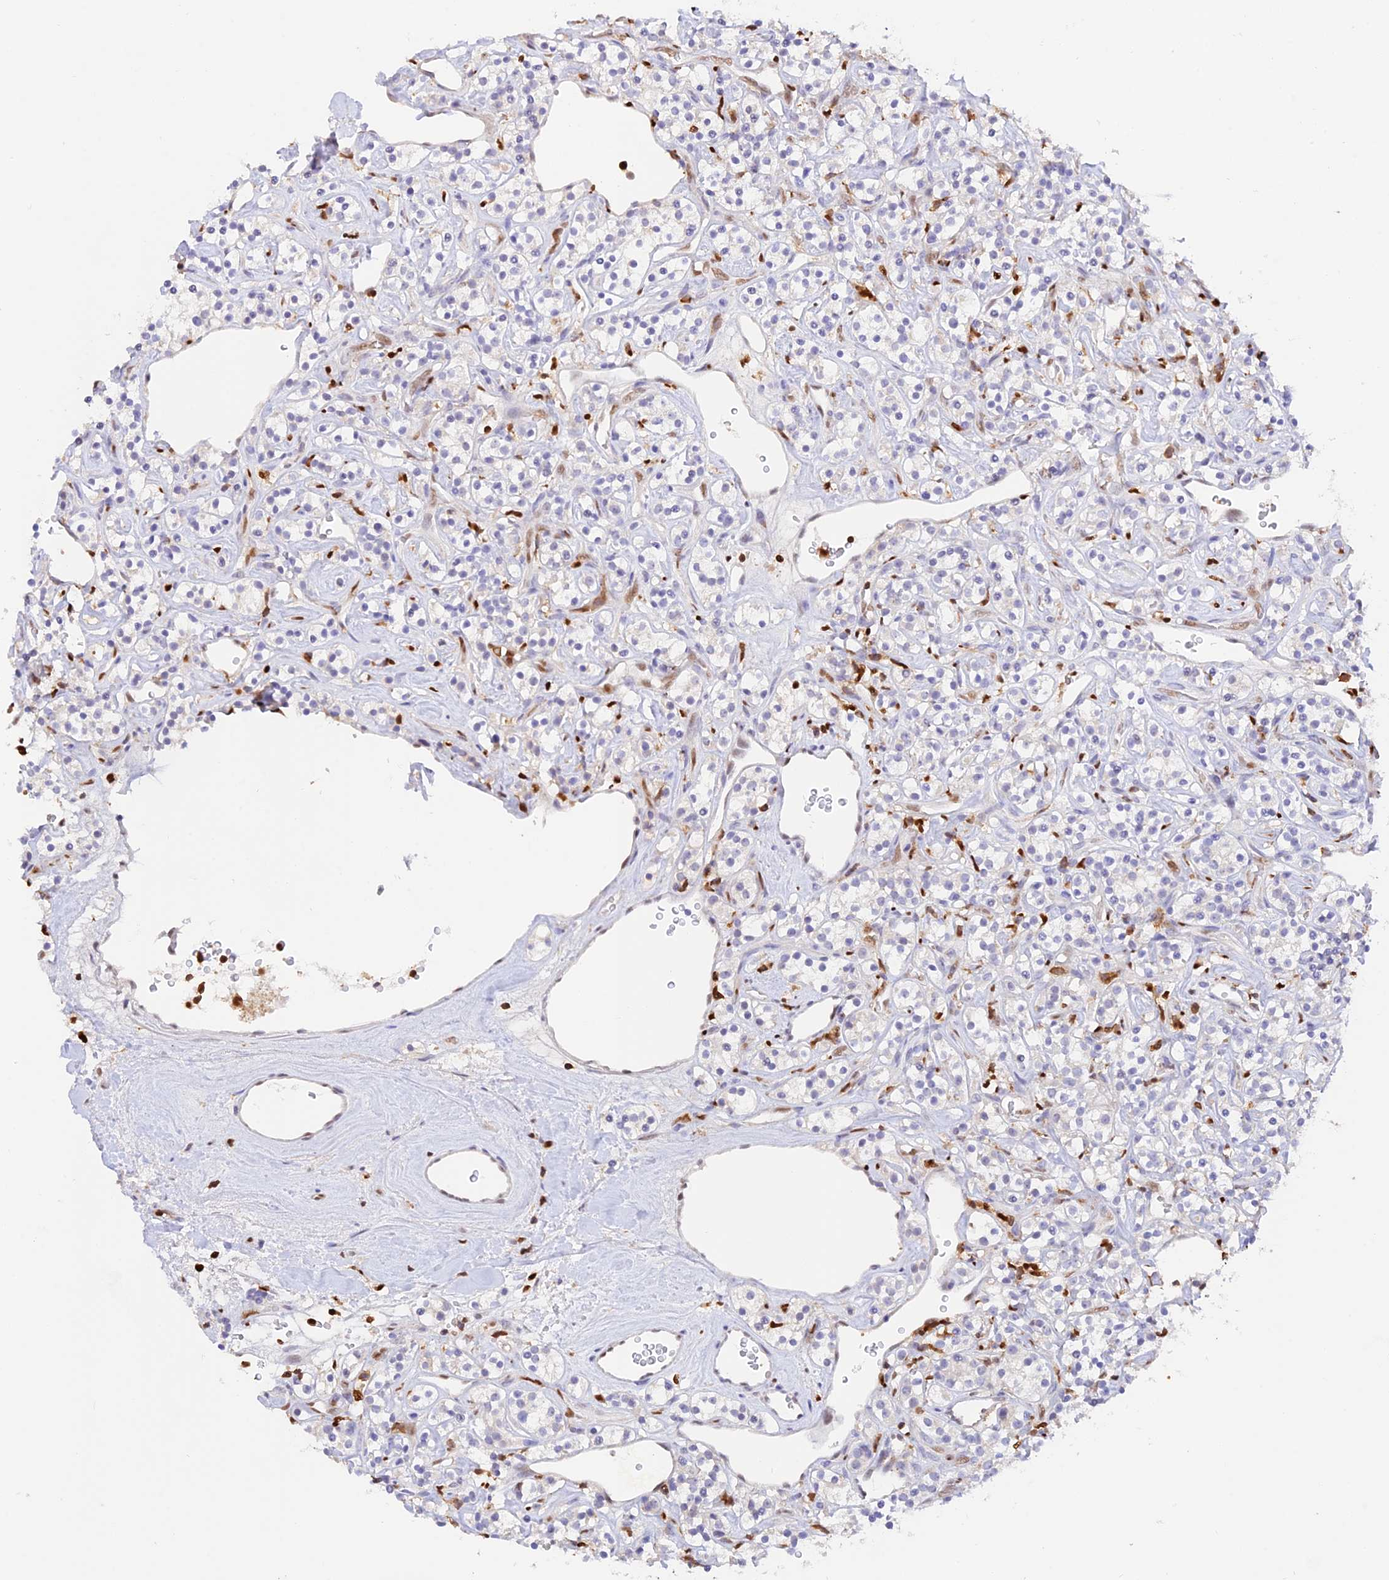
{"staining": {"intensity": "negative", "quantity": "none", "location": "none"}, "tissue": "renal cancer", "cell_type": "Tumor cells", "image_type": "cancer", "snomed": [{"axis": "morphology", "description": "Adenocarcinoma, NOS"}, {"axis": "topography", "description": "Kidney"}], "caption": "Renal cancer stained for a protein using IHC reveals no staining tumor cells.", "gene": "DENND1C", "patient": {"sex": "male", "age": 77}}